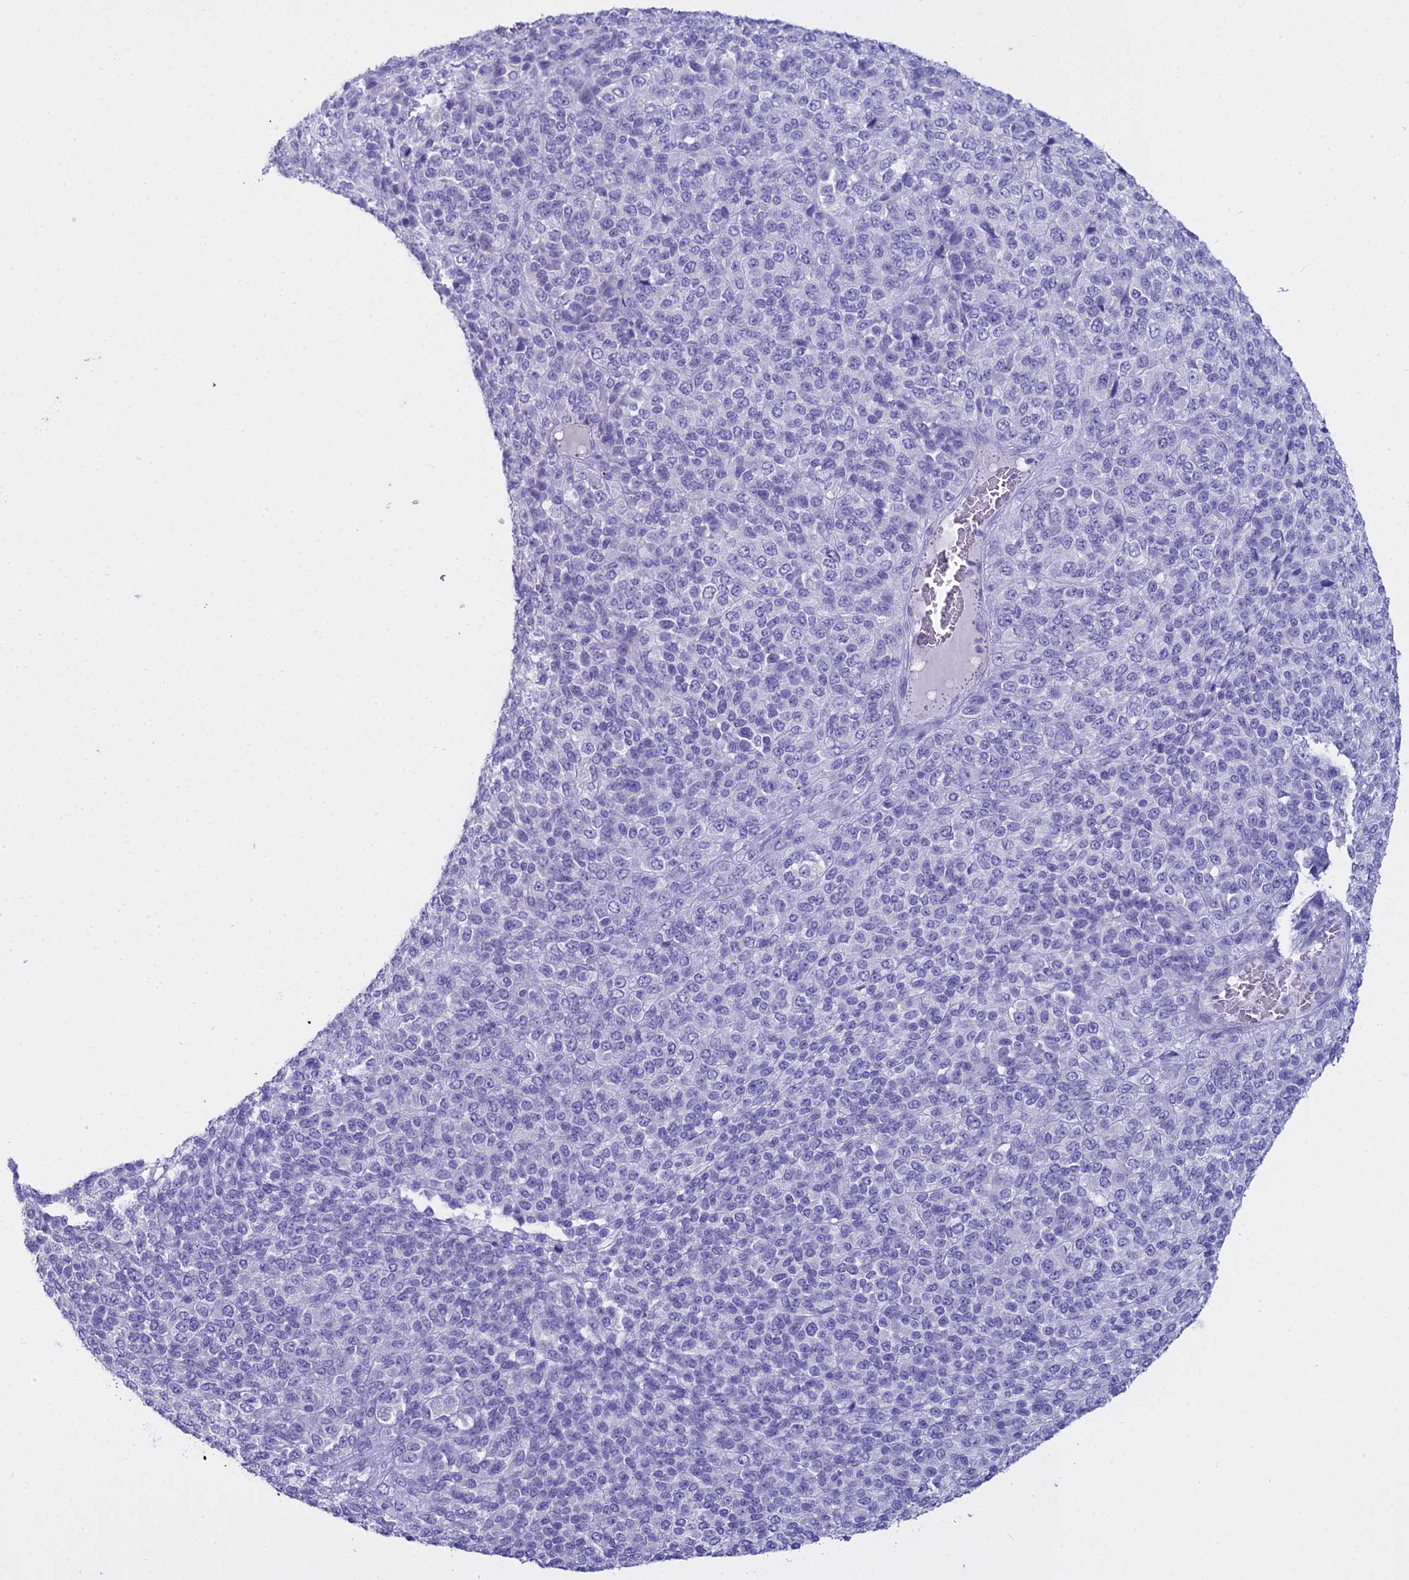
{"staining": {"intensity": "negative", "quantity": "none", "location": "none"}, "tissue": "melanoma", "cell_type": "Tumor cells", "image_type": "cancer", "snomed": [{"axis": "morphology", "description": "Malignant melanoma, Metastatic site"}, {"axis": "topography", "description": "Brain"}], "caption": "Immunohistochemistry photomicrograph of neoplastic tissue: malignant melanoma (metastatic site) stained with DAB (3,3'-diaminobenzidine) displays no significant protein staining in tumor cells. (DAB immunohistochemistry with hematoxylin counter stain).", "gene": "ALPP", "patient": {"sex": "female", "age": 56}}